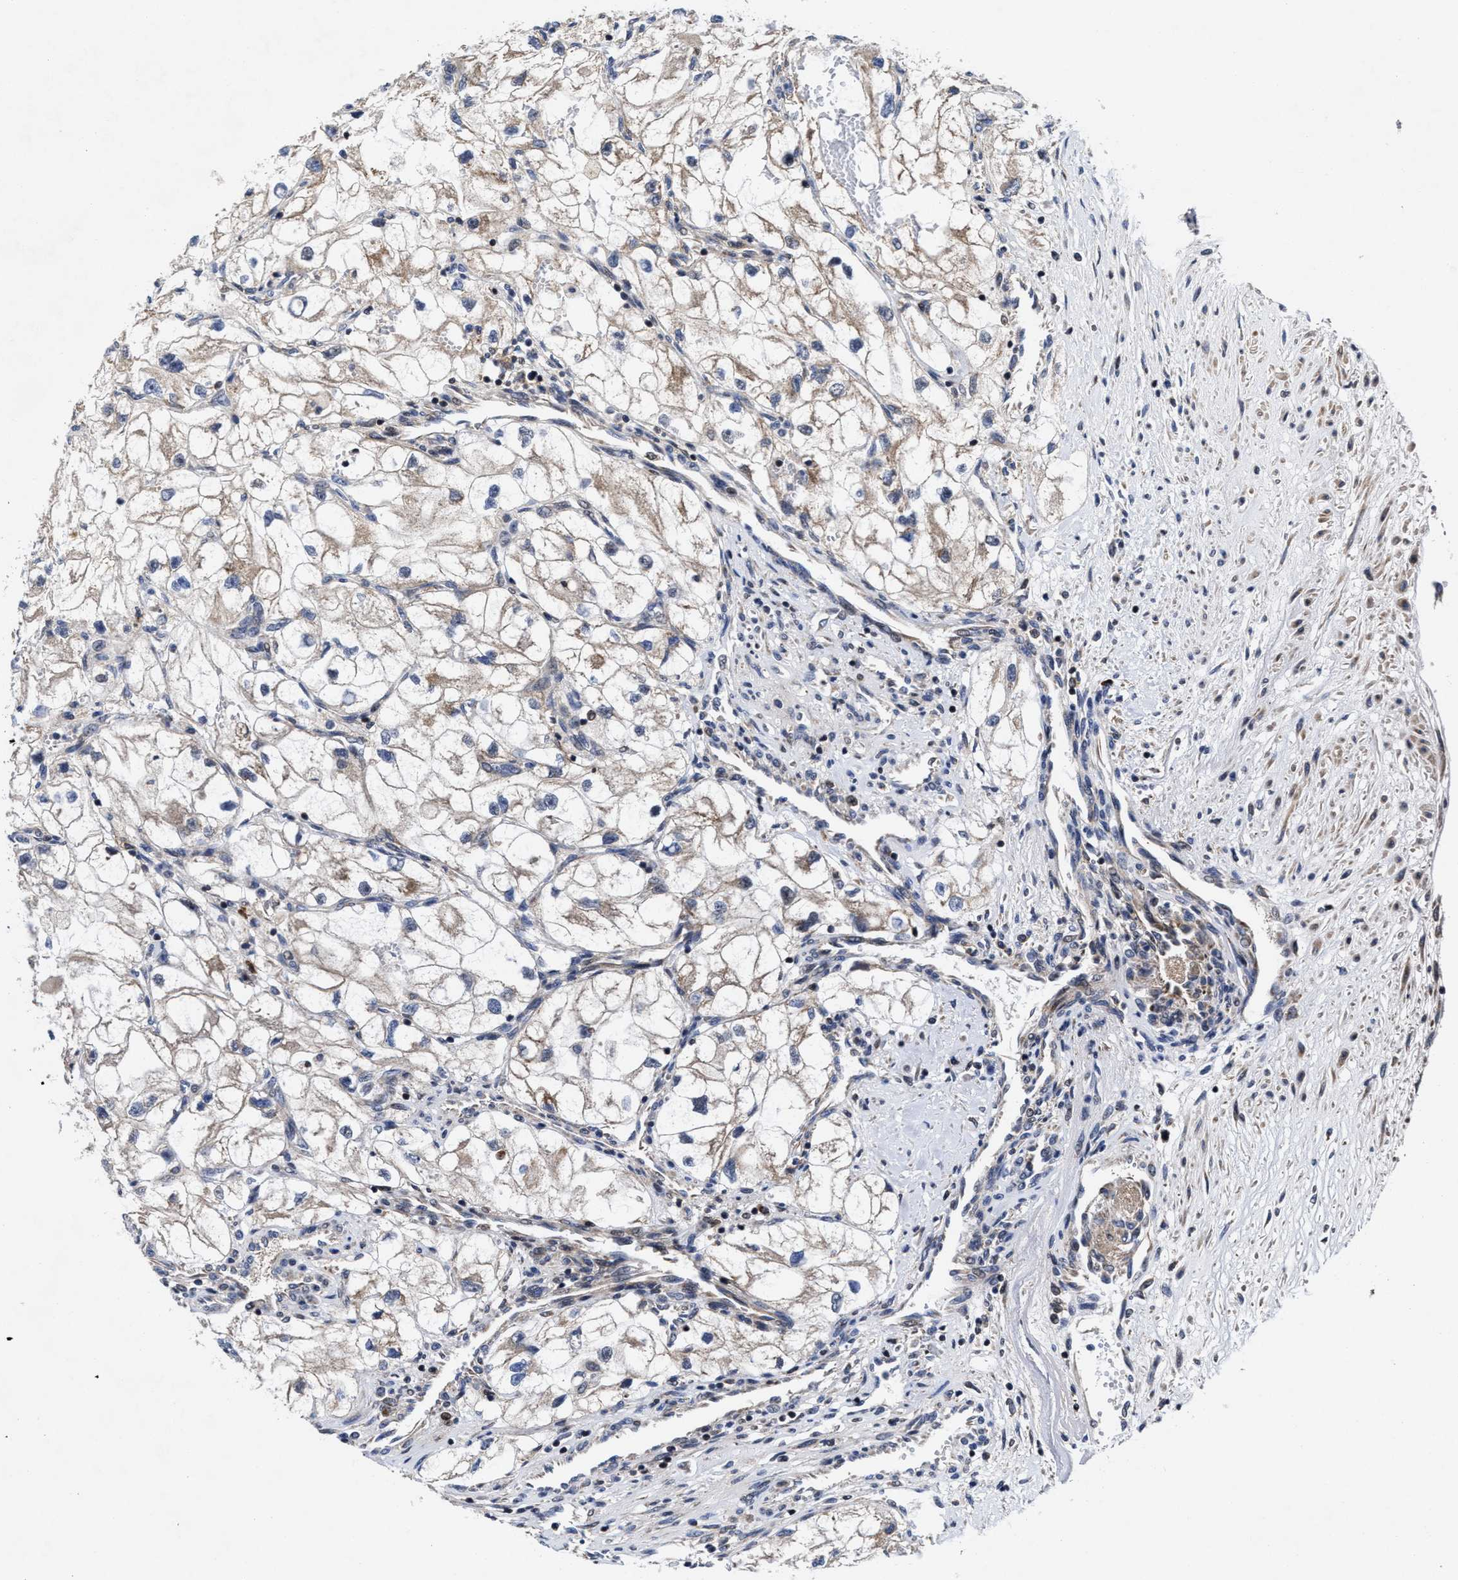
{"staining": {"intensity": "weak", "quantity": "<25%", "location": "cytoplasmic/membranous"}, "tissue": "renal cancer", "cell_type": "Tumor cells", "image_type": "cancer", "snomed": [{"axis": "morphology", "description": "Adenocarcinoma, NOS"}, {"axis": "topography", "description": "Kidney"}], "caption": "Immunohistochemical staining of human renal adenocarcinoma displays no significant expression in tumor cells. (Brightfield microscopy of DAB (3,3'-diaminobenzidine) IHC at high magnification).", "gene": "MRPL50", "patient": {"sex": "female", "age": 70}}